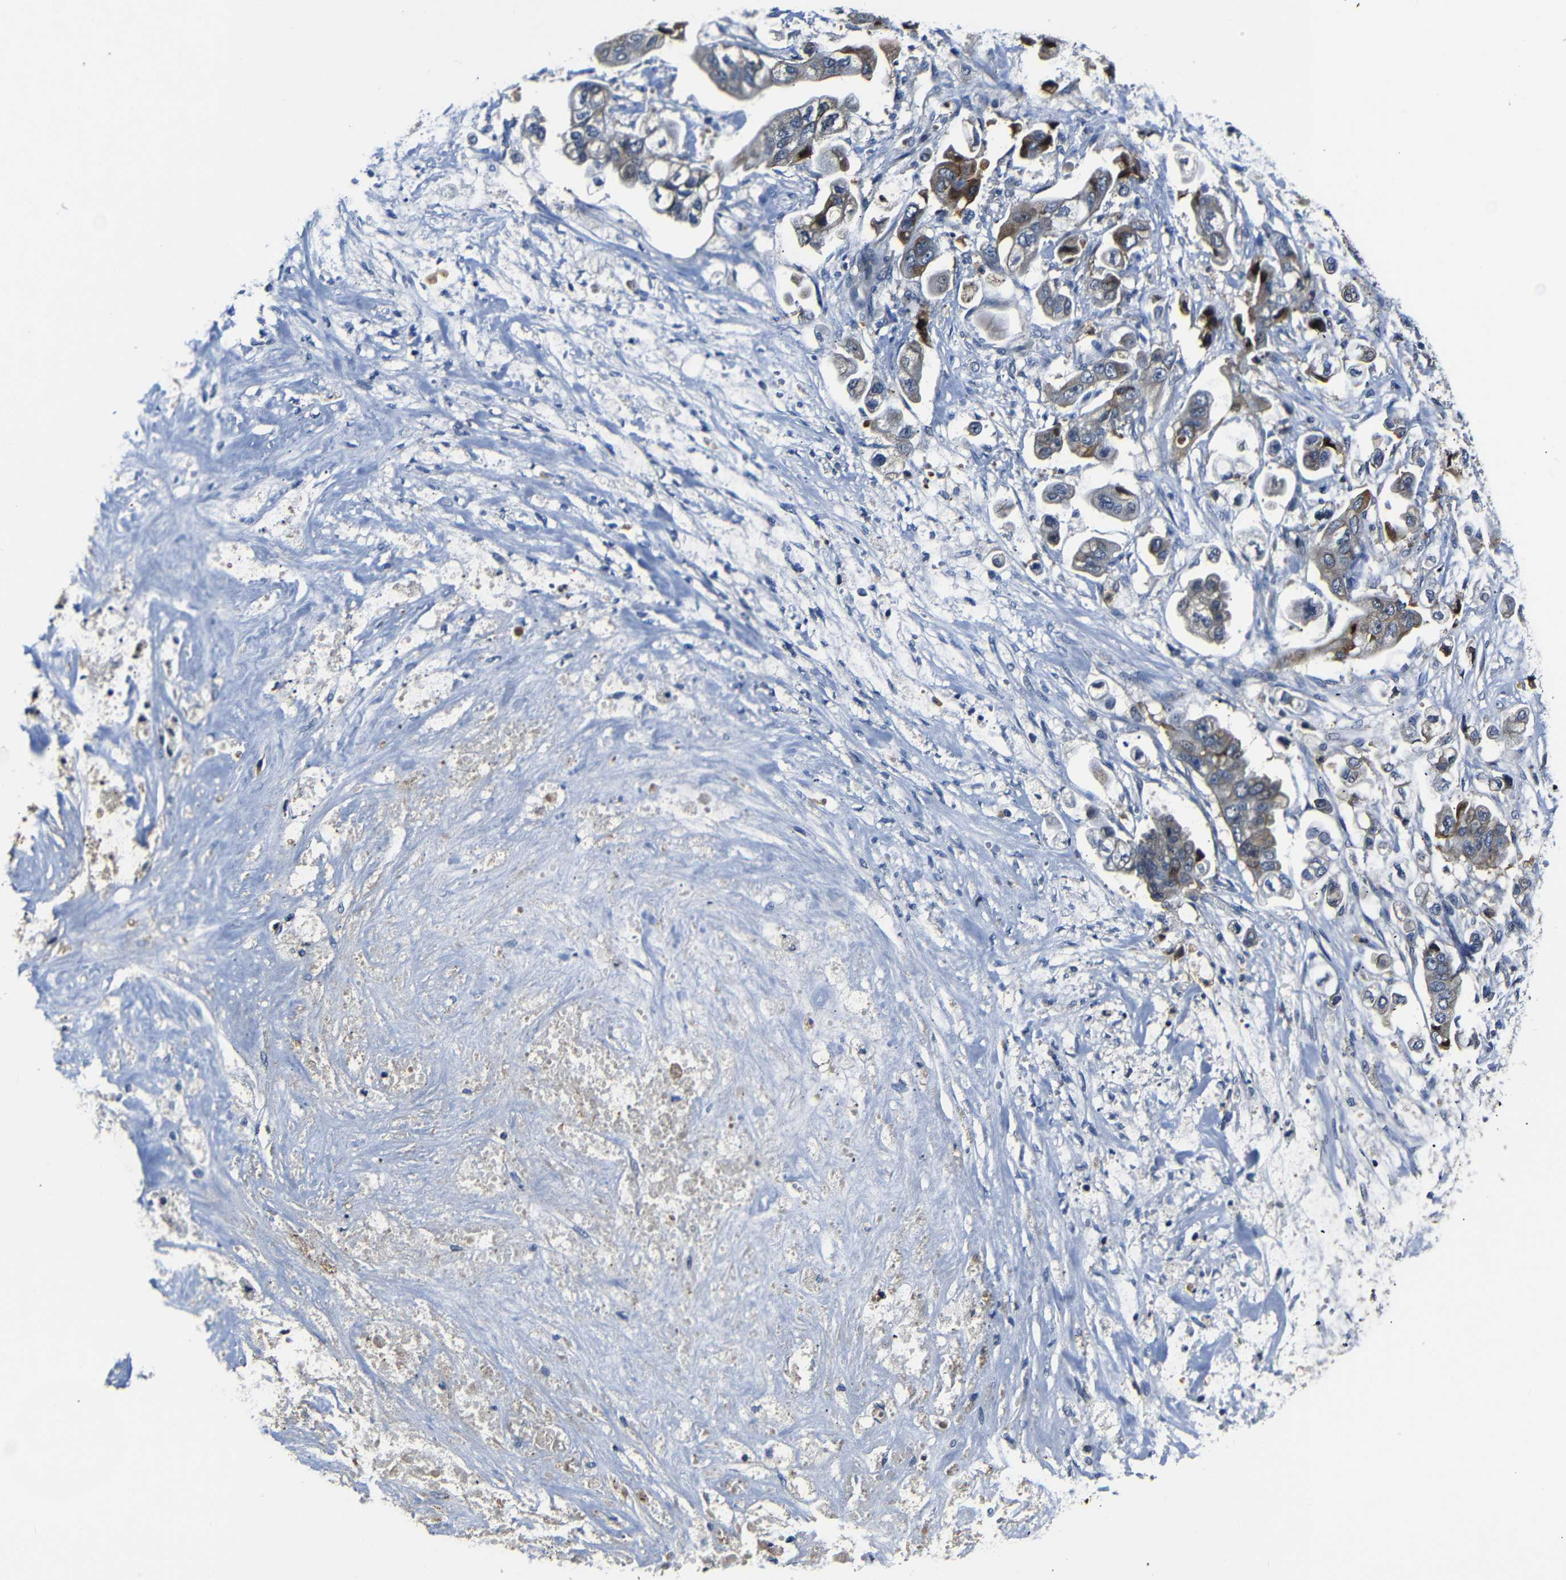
{"staining": {"intensity": "weak", "quantity": ">75%", "location": "cytoplasmic/membranous"}, "tissue": "stomach cancer", "cell_type": "Tumor cells", "image_type": "cancer", "snomed": [{"axis": "morphology", "description": "Adenocarcinoma, NOS"}, {"axis": "topography", "description": "Stomach"}], "caption": "High-magnification brightfield microscopy of stomach adenocarcinoma stained with DAB (3,3'-diaminobenzidine) (brown) and counterstained with hematoxylin (blue). tumor cells exhibit weak cytoplasmic/membranous expression is seen in about>75% of cells.", "gene": "AFDN", "patient": {"sex": "male", "age": 62}}